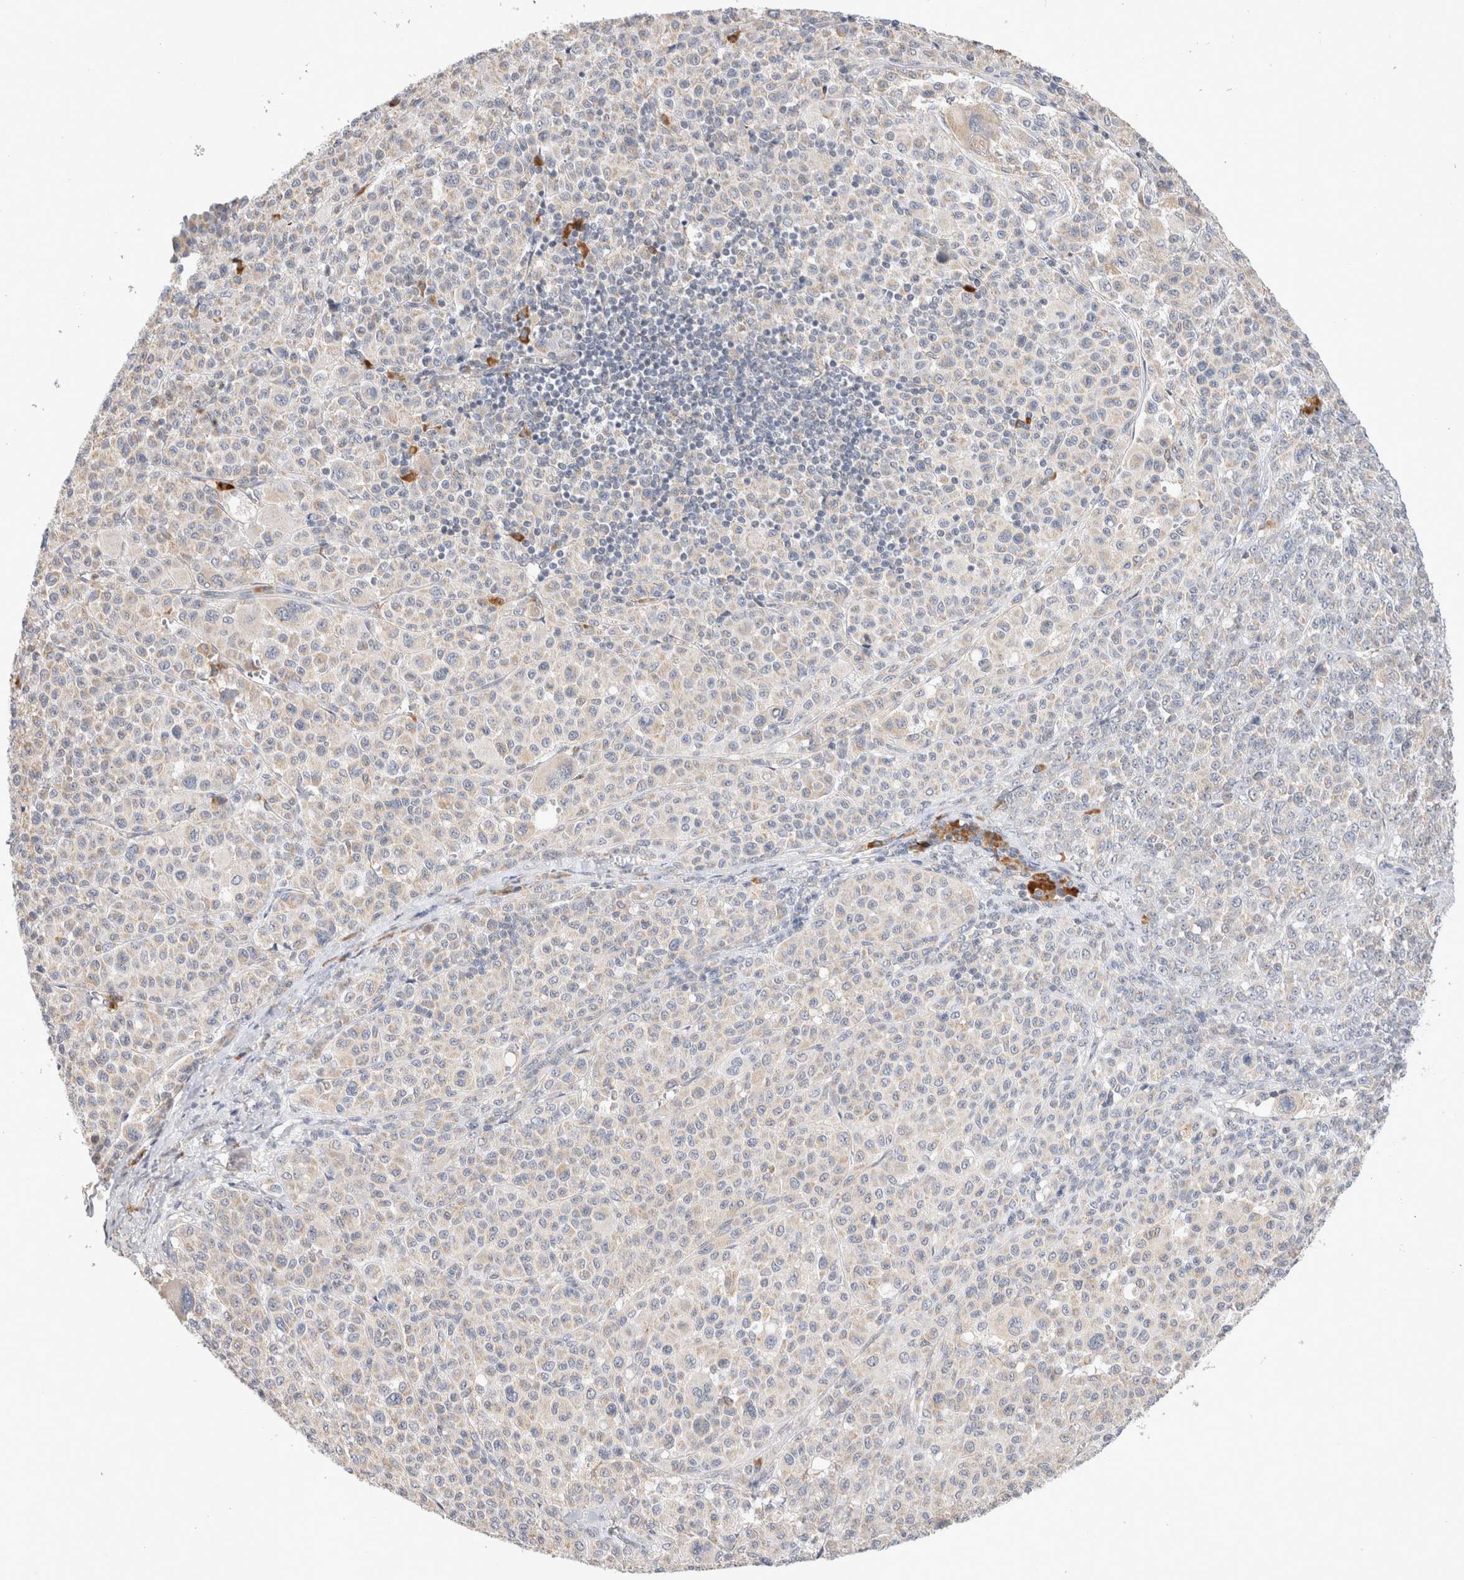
{"staining": {"intensity": "negative", "quantity": "none", "location": "none"}, "tissue": "melanoma", "cell_type": "Tumor cells", "image_type": "cancer", "snomed": [{"axis": "morphology", "description": "Malignant melanoma, Metastatic site"}, {"axis": "topography", "description": "Skin"}], "caption": "Protein analysis of melanoma exhibits no significant staining in tumor cells.", "gene": "NEDD4L", "patient": {"sex": "female", "age": 74}}